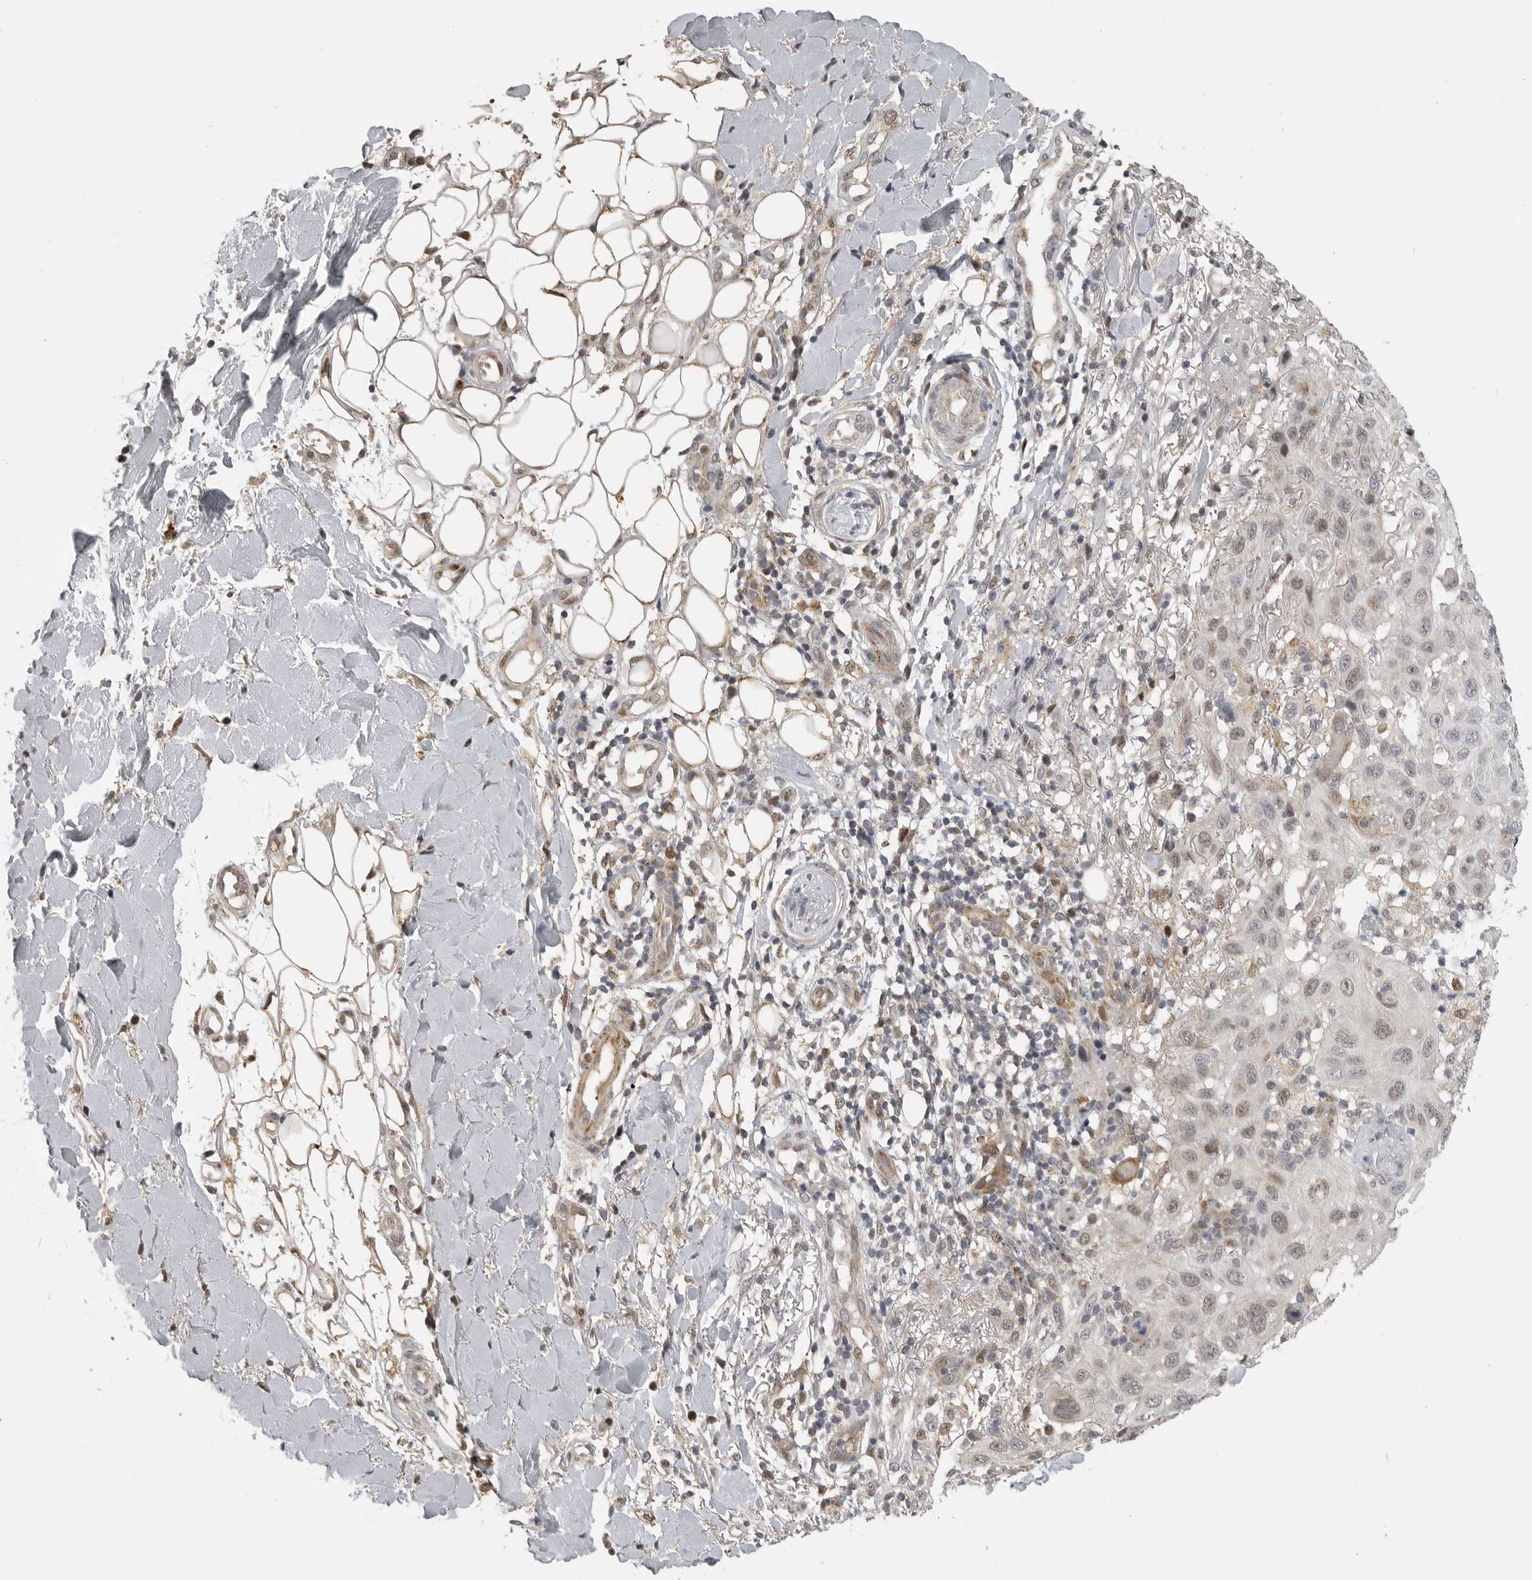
{"staining": {"intensity": "weak", "quantity": ">75%", "location": "nuclear"}, "tissue": "skin cancer", "cell_type": "Tumor cells", "image_type": "cancer", "snomed": [{"axis": "morphology", "description": "Normal tissue, NOS"}, {"axis": "morphology", "description": "Squamous cell carcinoma, NOS"}, {"axis": "topography", "description": "Skin"}], "caption": "DAB immunohistochemical staining of human skin squamous cell carcinoma reveals weak nuclear protein expression in about >75% of tumor cells.", "gene": "POLE2", "patient": {"sex": "female", "age": 96}}